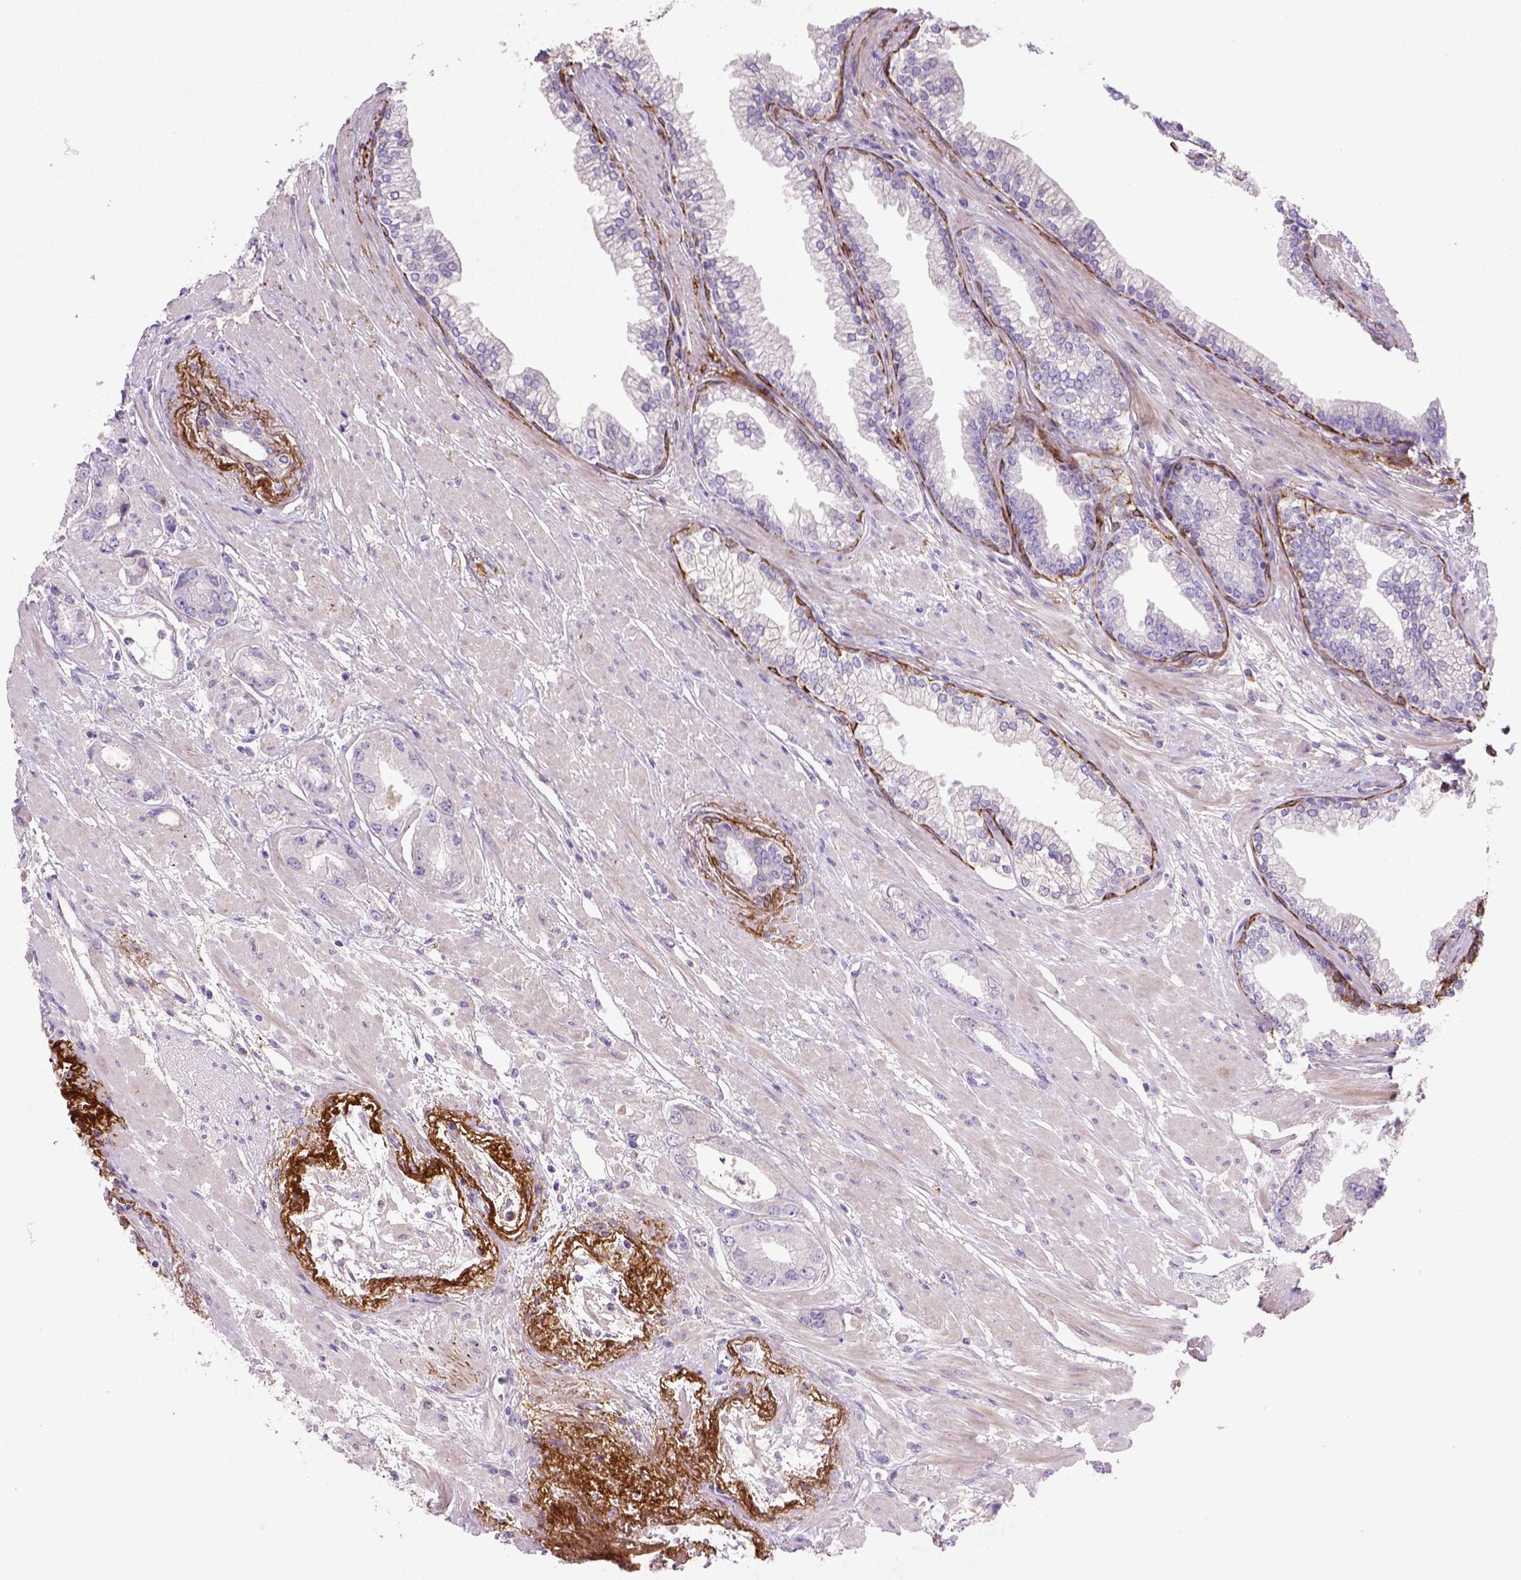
{"staining": {"intensity": "negative", "quantity": "none", "location": "none"}, "tissue": "prostate cancer", "cell_type": "Tumor cells", "image_type": "cancer", "snomed": [{"axis": "morphology", "description": "Adenocarcinoma, Low grade"}, {"axis": "topography", "description": "Prostate"}], "caption": "Adenocarcinoma (low-grade) (prostate) stained for a protein using IHC displays no expression tumor cells.", "gene": "NUDT2", "patient": {"sex": "male", "age": 60}}